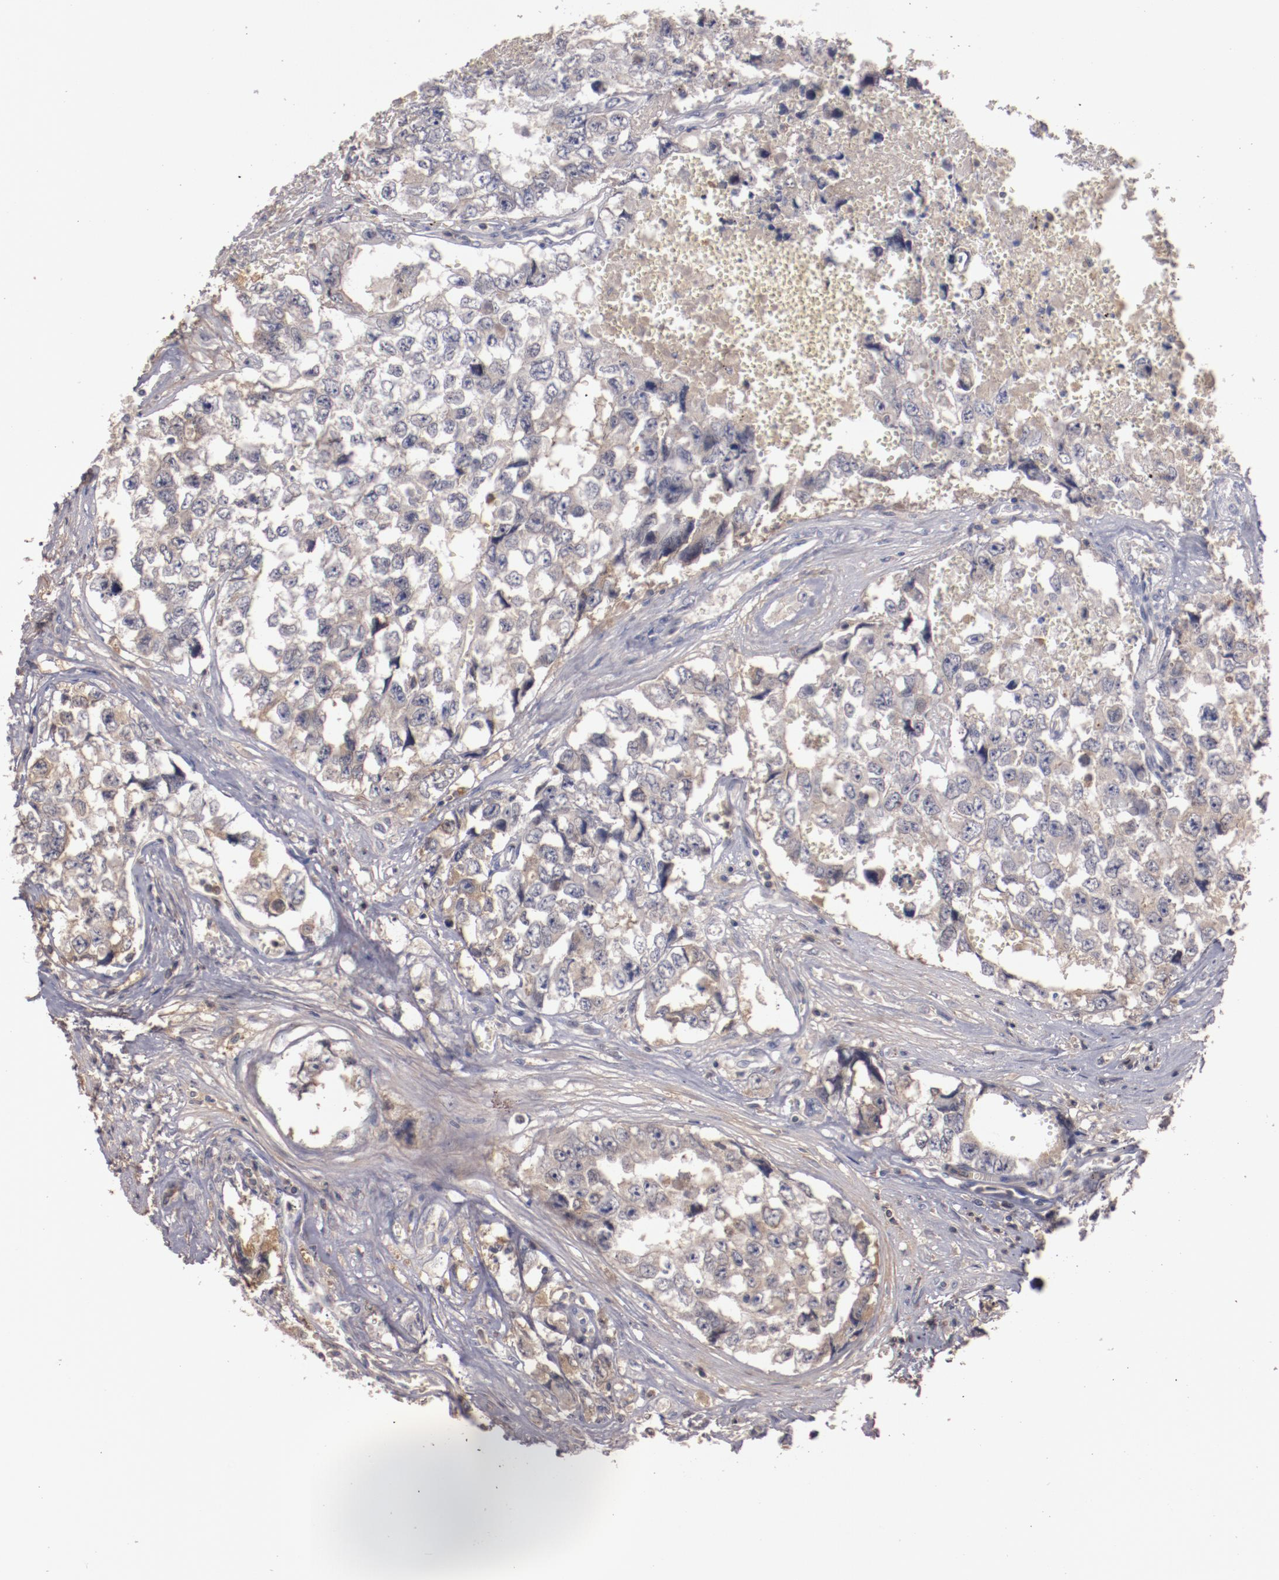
{"staining": {"intensity": "negative", "quantity": "none", "location": "none"}, "tissue": "testis cancer", "cell_type": "Tumor cells", "image_type": "cancer", "snomed": [{"axis": "morphology", "description": "Carcinoma, Embryonal, NOS"}, {"axis": "topography", "description": "Testis"}], "caption": "Photomicrograph shows no significant protein staining in tumor cells of testis embryonal carcinoma. (DAB immunohistochemistry with hematoxylin counter stain).", "gene": "MBL2", "patient": {"sex": "male", "age": 31}}